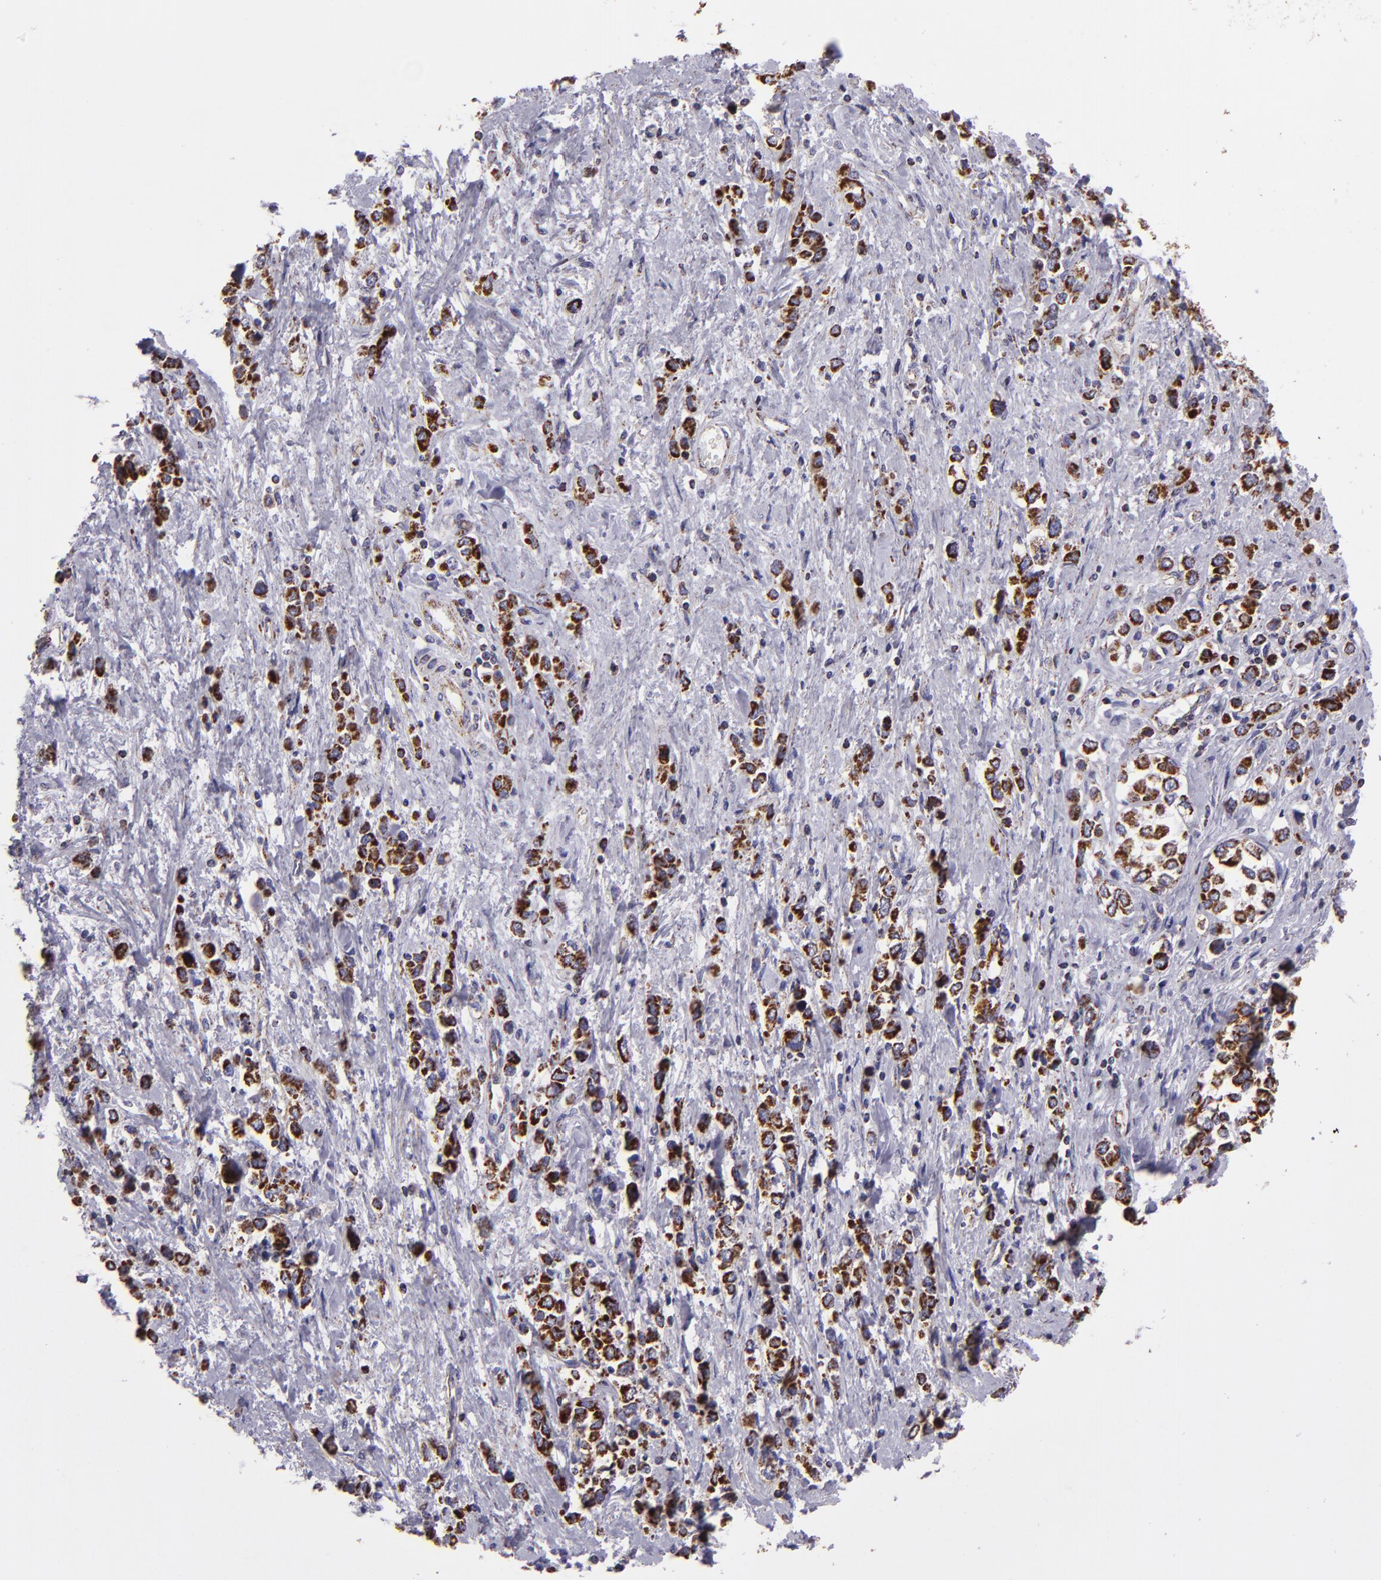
{"staining": {"intensity": "moderate", "quantity": ">75%", "location": "cytoplasmic/membranous"}, "tissue": "stomach cancer", "cell_type": "Tumor cells", "image_type": "cancer", "snomed": [{"axis": "morphology", "description": "Adenocarcinoma, NOS"}, {"axis": "topography", "description": "Stomach, upper"}], "caption": "A micrograph showing moderate cytoplasmic/membranous expression in approximately >75% of tumor cells in stomach cancer (adenocarcinoma), as visualized by brown immunohistochemical staining.", "gene": "HSPD1", "patient": {"sex": "male", "age": 76}}